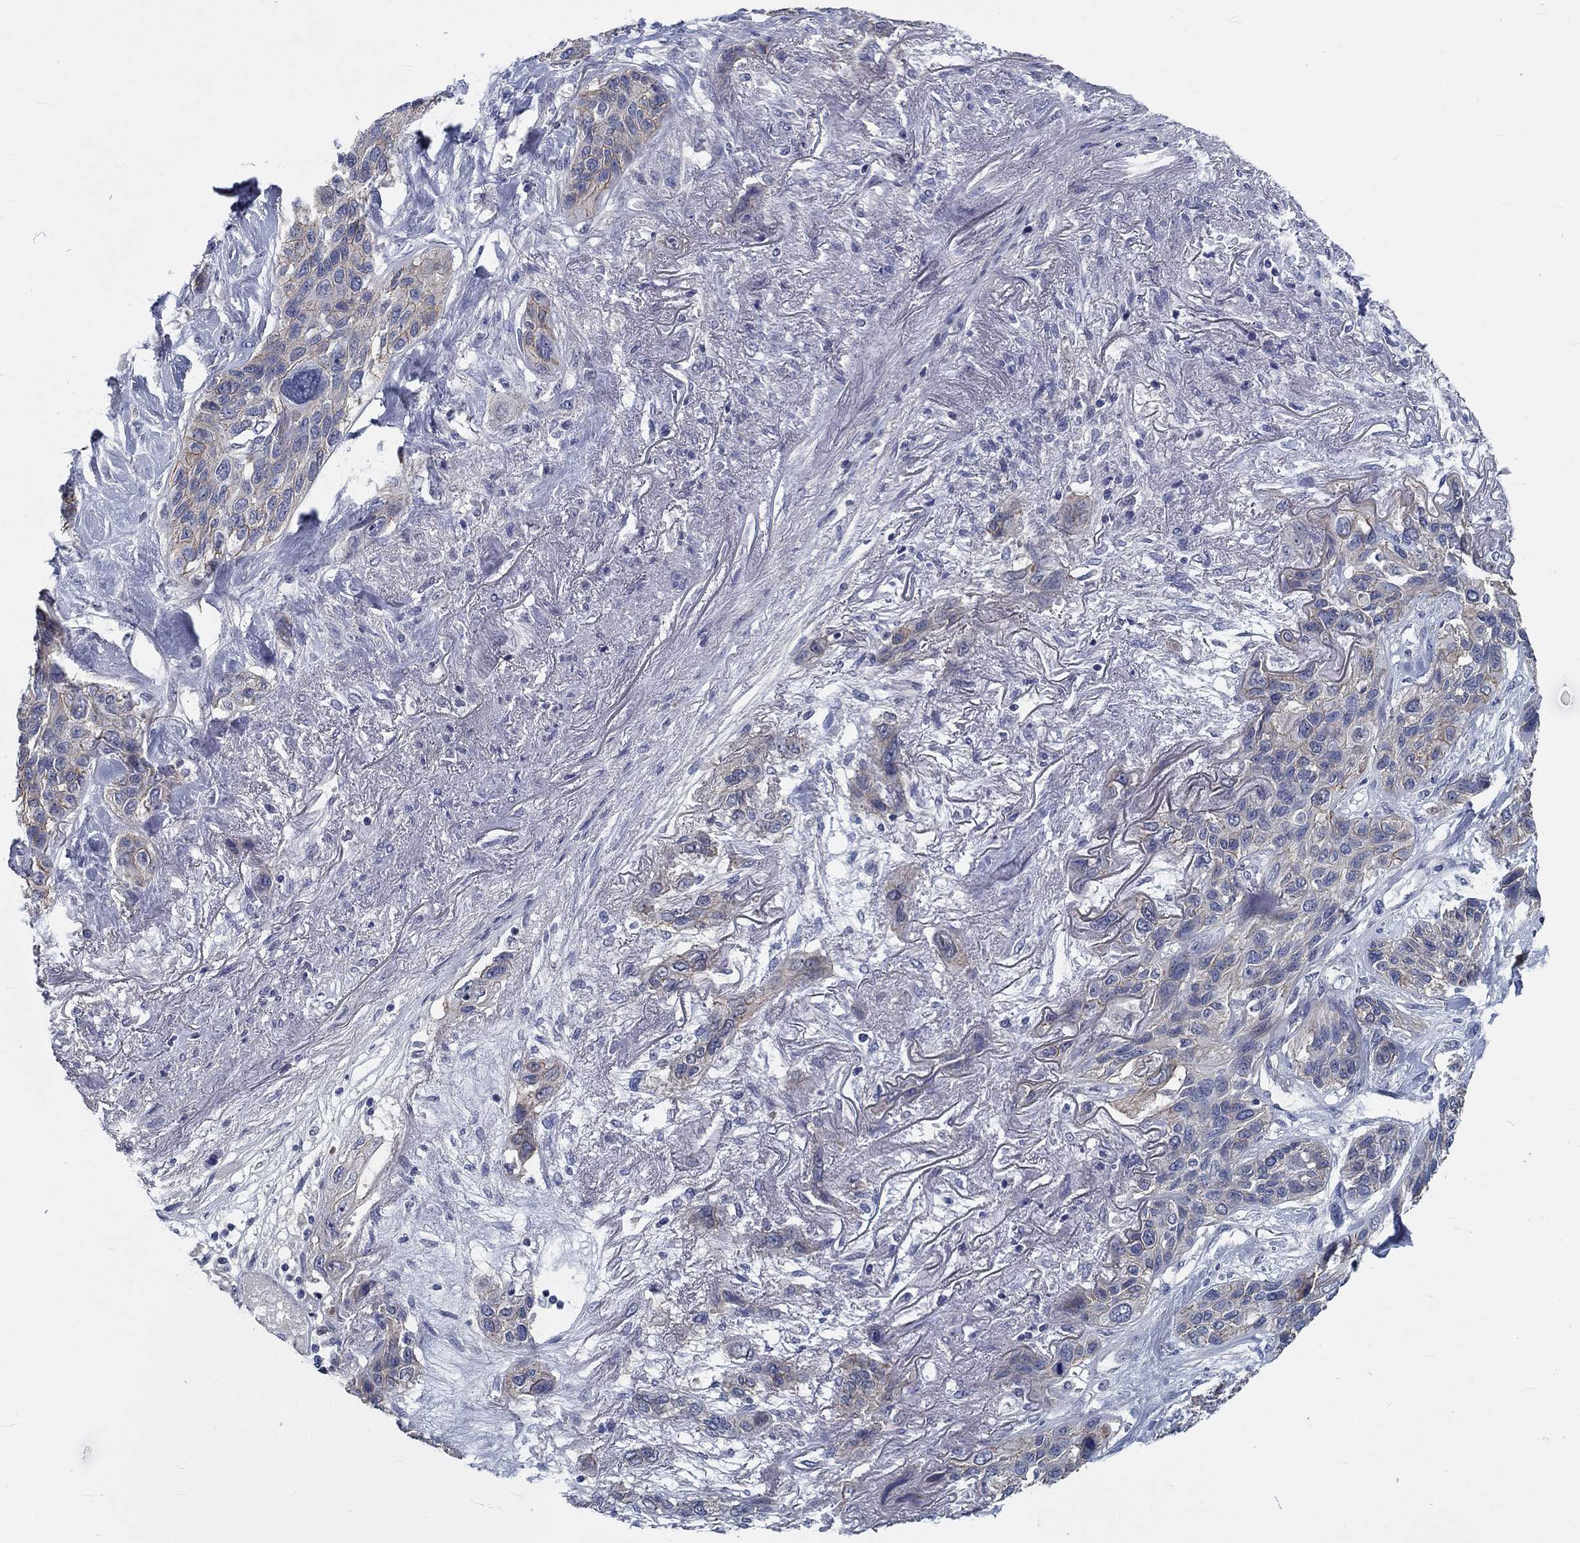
{"staining": {"intensity": "weak", "quantity": ">75%", "location": "cytoplasmic/membranous"}, "tissue": "lung cancer", "cell_type": "Tumor cells", "image_type": "cancer", "snomed": [{"axis": "morphology", "description": "Squamous cell carcinoma, NOS"}, {"axis": "topography", "description": "Lung"}], "caption": "A low amount of weak cytoplasmic/membranous expression is present in approximately >75% of tumor cells in lung cancer tissue. (Stains: DAB in brown, nuclei in blue, Microscopy: brightfield microscopy at high magnification).", "gene": "MYBPC1", "patient": {"sex": "female", "age": 70}}